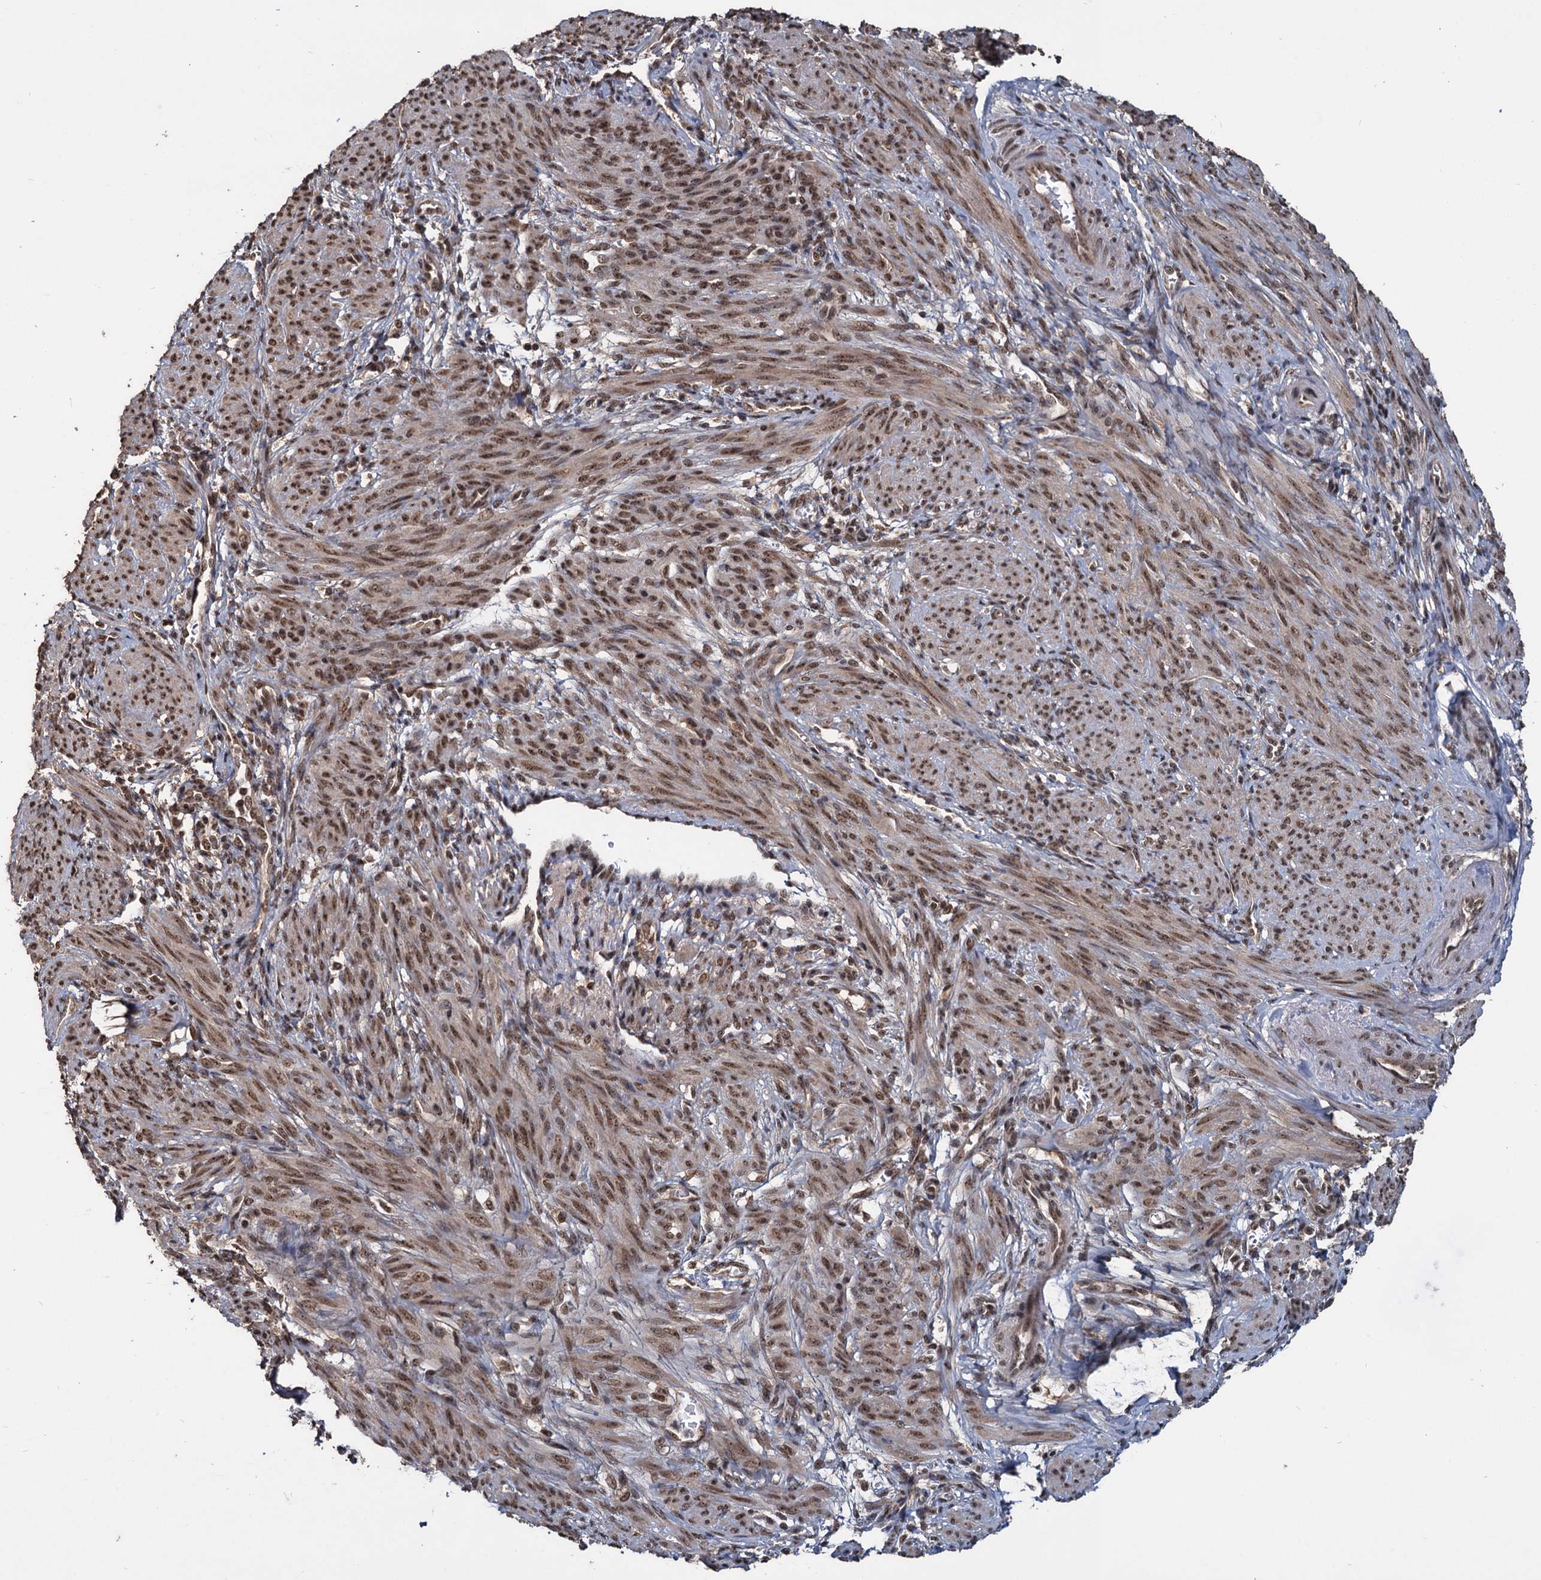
{"staining": {"intensity": "moderate", "quantity": "25%-75%", "location": "cytoplasmic/membranous,nuclear"}, "tissue": "smooth muscle", "cell_type": "Smooth muscle cells", "image_type": "normal", "snomed": [{"axis": "morphology", "description": "Normal tissue, NOS"}, {"axis": "topography", "description": "Smooth muscle"}], "caption": "Smooth muscle stained with DAB (3,3'-diaminobenzidine) IHC shows medium levels of moderate cytoplasmic/membranous,nuclear positivity in about 25%-75% of smooth muscle cells. Using DAB (3,3'-diaminobenzidine) (brown) and hematoxylin (blue) stains, captured at high magnification using brightfield microscopy.", "gene": "FAM216B", "patient": {"sex": "female", "age": 39}}